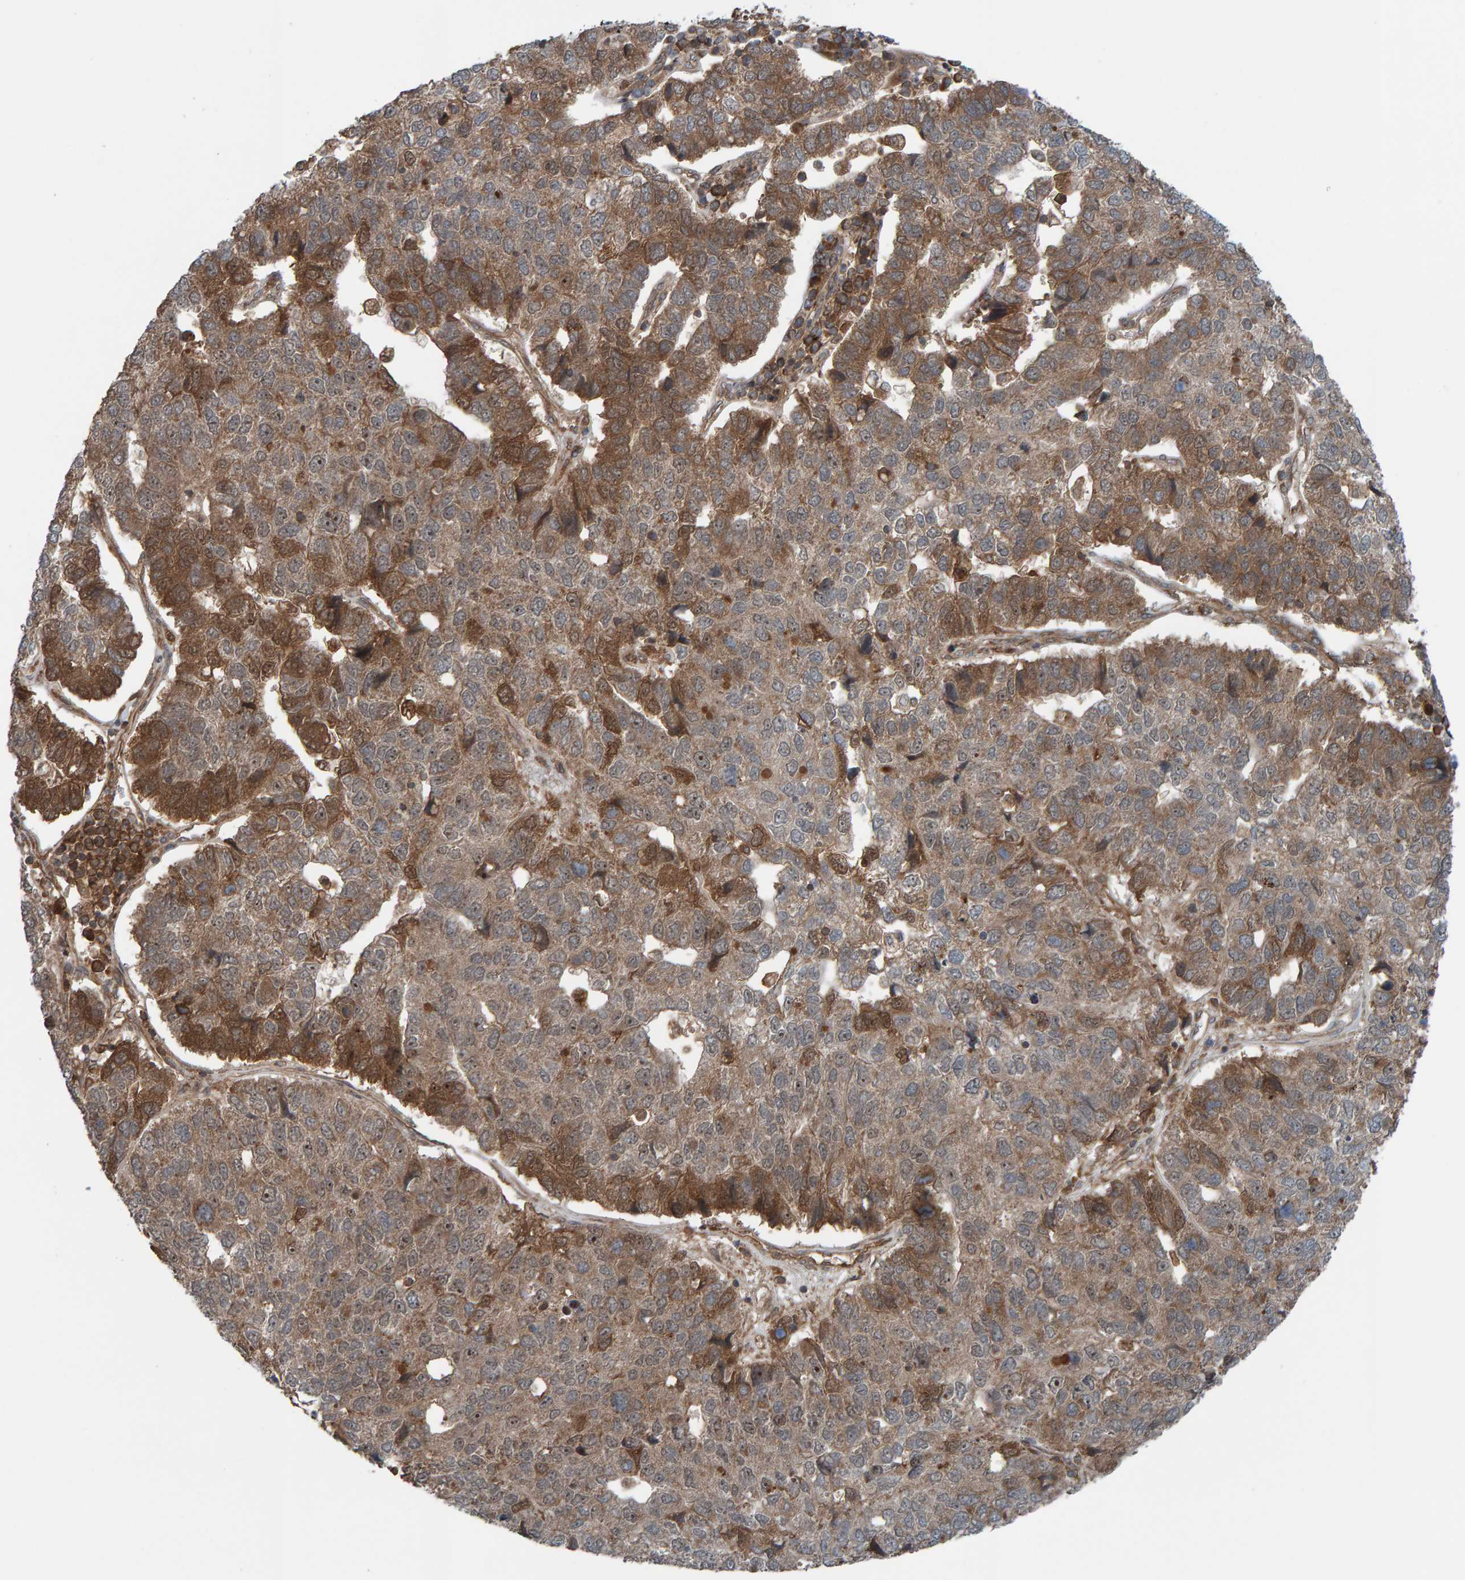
{"staining": {"intensity": "moderate", "quantity": ">75%", "location": "cytoplasmic/membranous"}, "tissue": "pancreatic cancer", "cell_type": "Tumor cells", "image_type": "cancer", "snomed": [{"axis": "morphology", "description": "Adenocarcinoma, NOS"}, {"axis": "topography", "description": "Pancreas"}], "caption": "Pancreatic adenocarcinoma was stained to show a protein in brown. There is medium levels of moderate cytoplasmic/membranous positivity in about >75% of tumor cells.", "gene": "CUEDC1", "patient": {"sex": "female", "age": 61}}